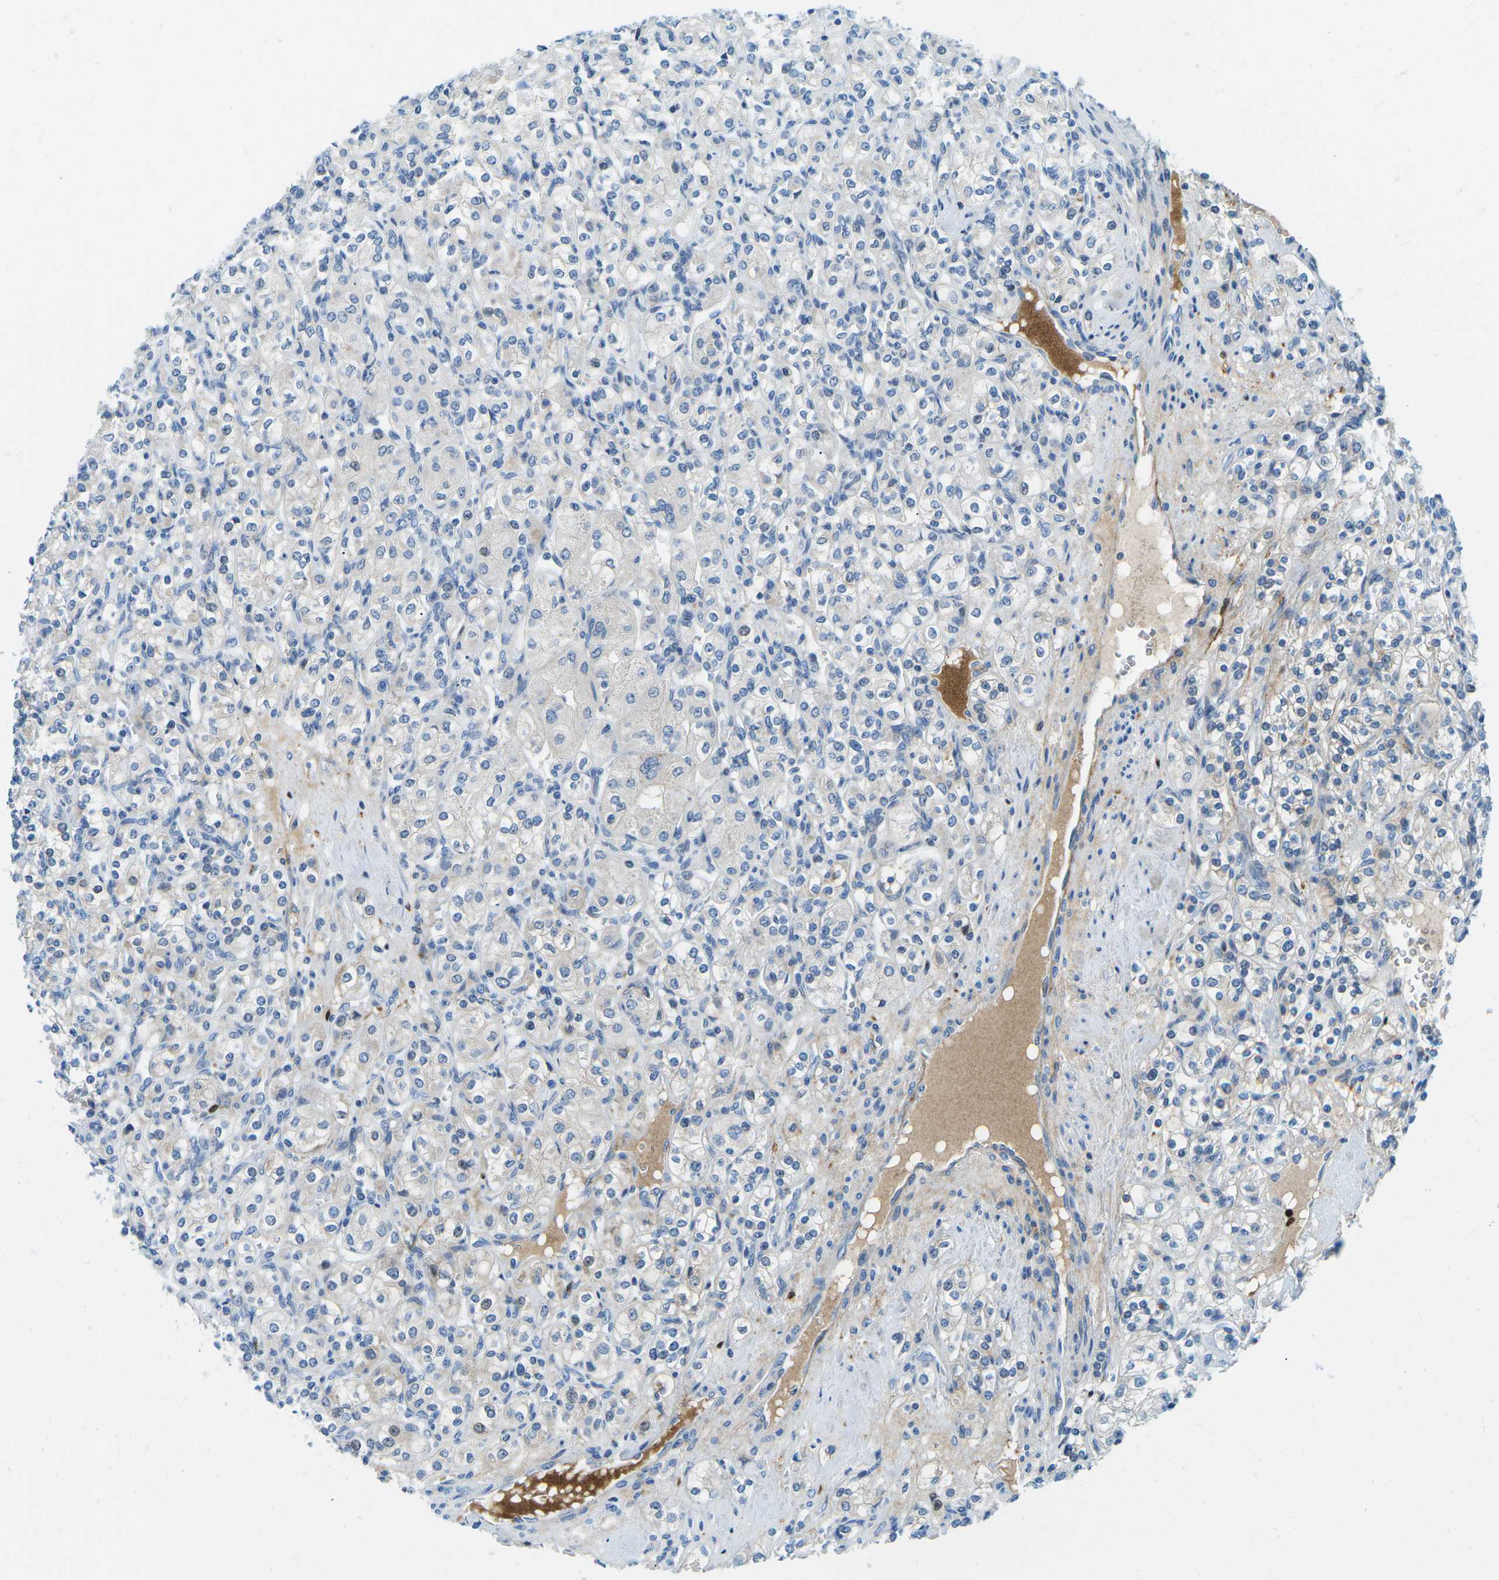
{"staining": {"intensity": "negative", "quantity": "none", "location": "none"}, "tissue": "renal cancer", "cell_type": "Tumor cells", "image_type": "cancer", "snomed": [{"axis": "morphology", "description": "Adenocarcinoma, NOS"}, {"axis": "topography", "description": "Kidney"}], "caption": "The micrograph displays no significant expression in tumor cells of renal cancer. (Immunohistochemistry (ihc), brightfield microscopy, high magnification).", "gene": "CFB", "patient": {"sex": "male", "age": 77}}